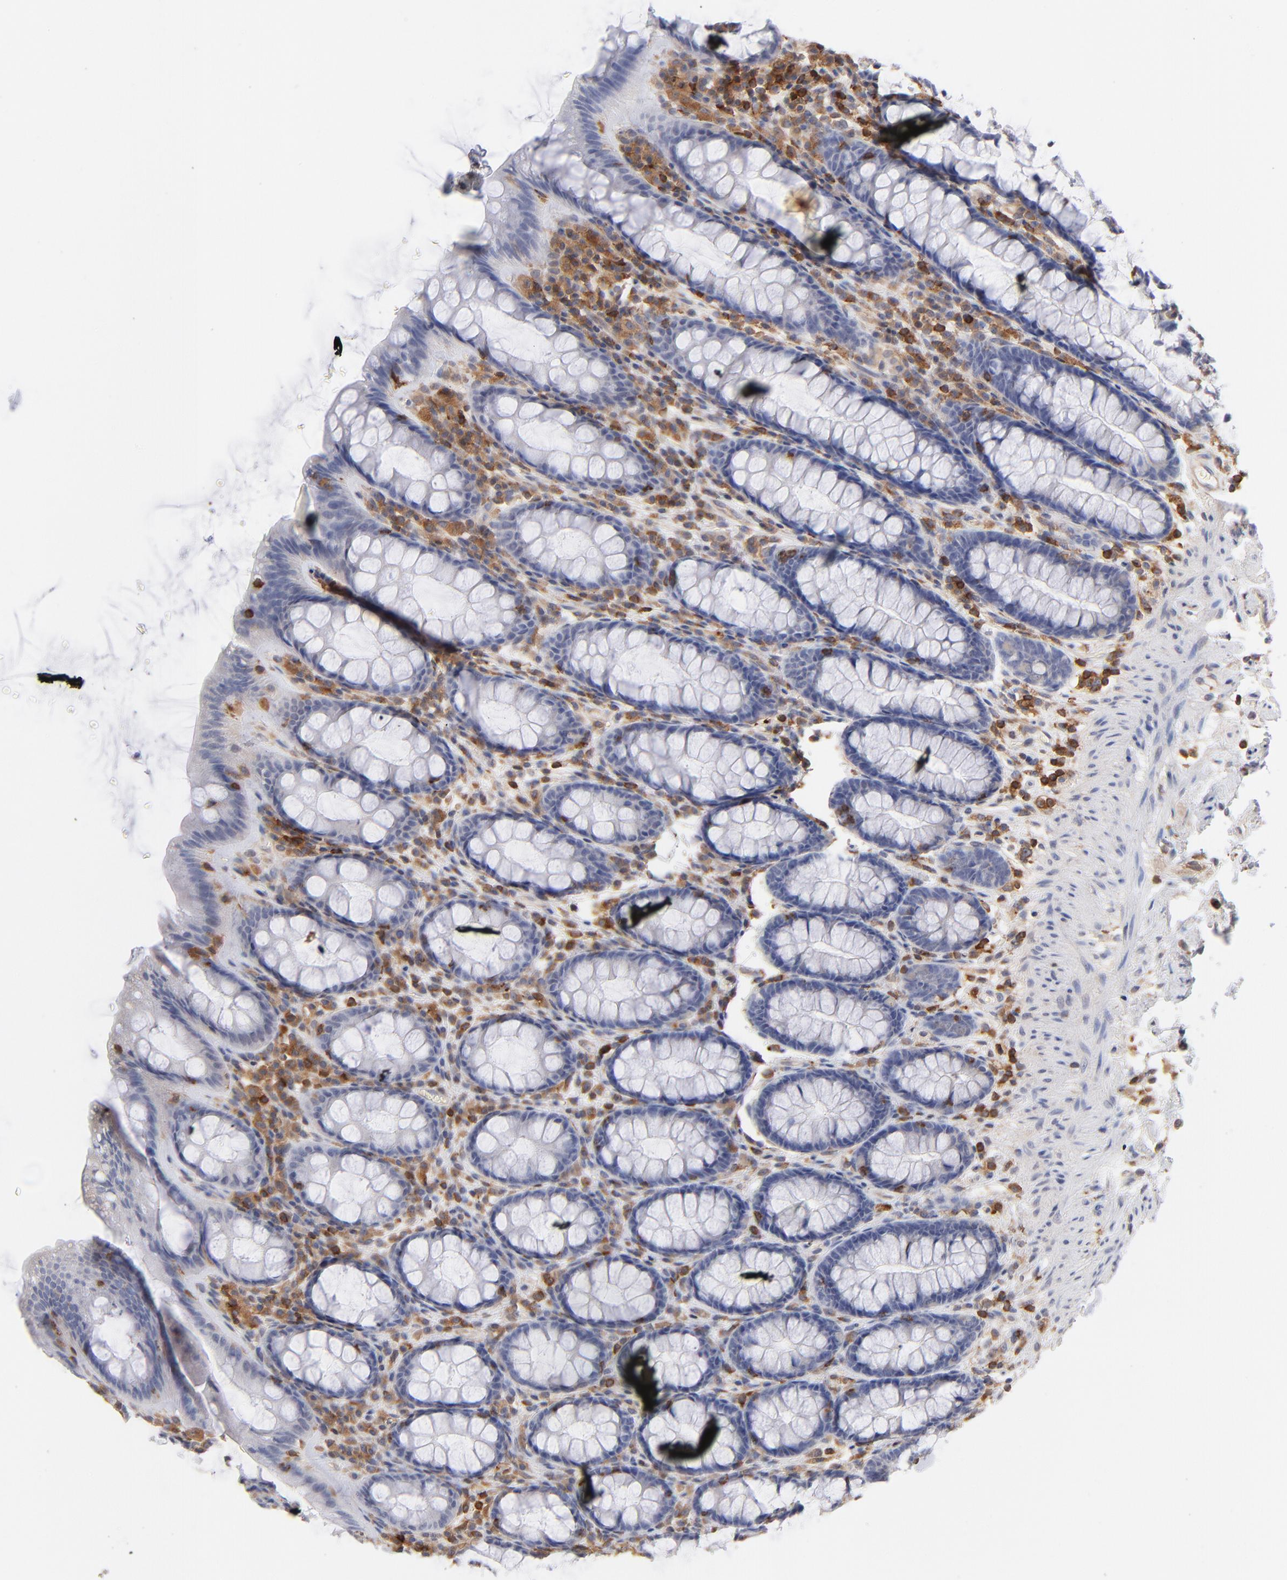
{"staining": {"intensity": "negative", "quantity": "none", "location": "none"}, "tissue": "rectum", "cell_type": "Glandular cells", "image_type": "normal", "snomed": [{"axis": "morphology", "description": "Normal tissue, NOS"}, {"axis": "topography", "description": "Rectum"}], "caption": "Histopathology image shows no protein expression in glandular cells of benign rectum. (Stains: DAB IHC with hematoxylin counter stain, Microscopy: brightfield microscopy at high magnification).", "gene": "WIPF1", "patient": {"sex": "male", "age": 92}}